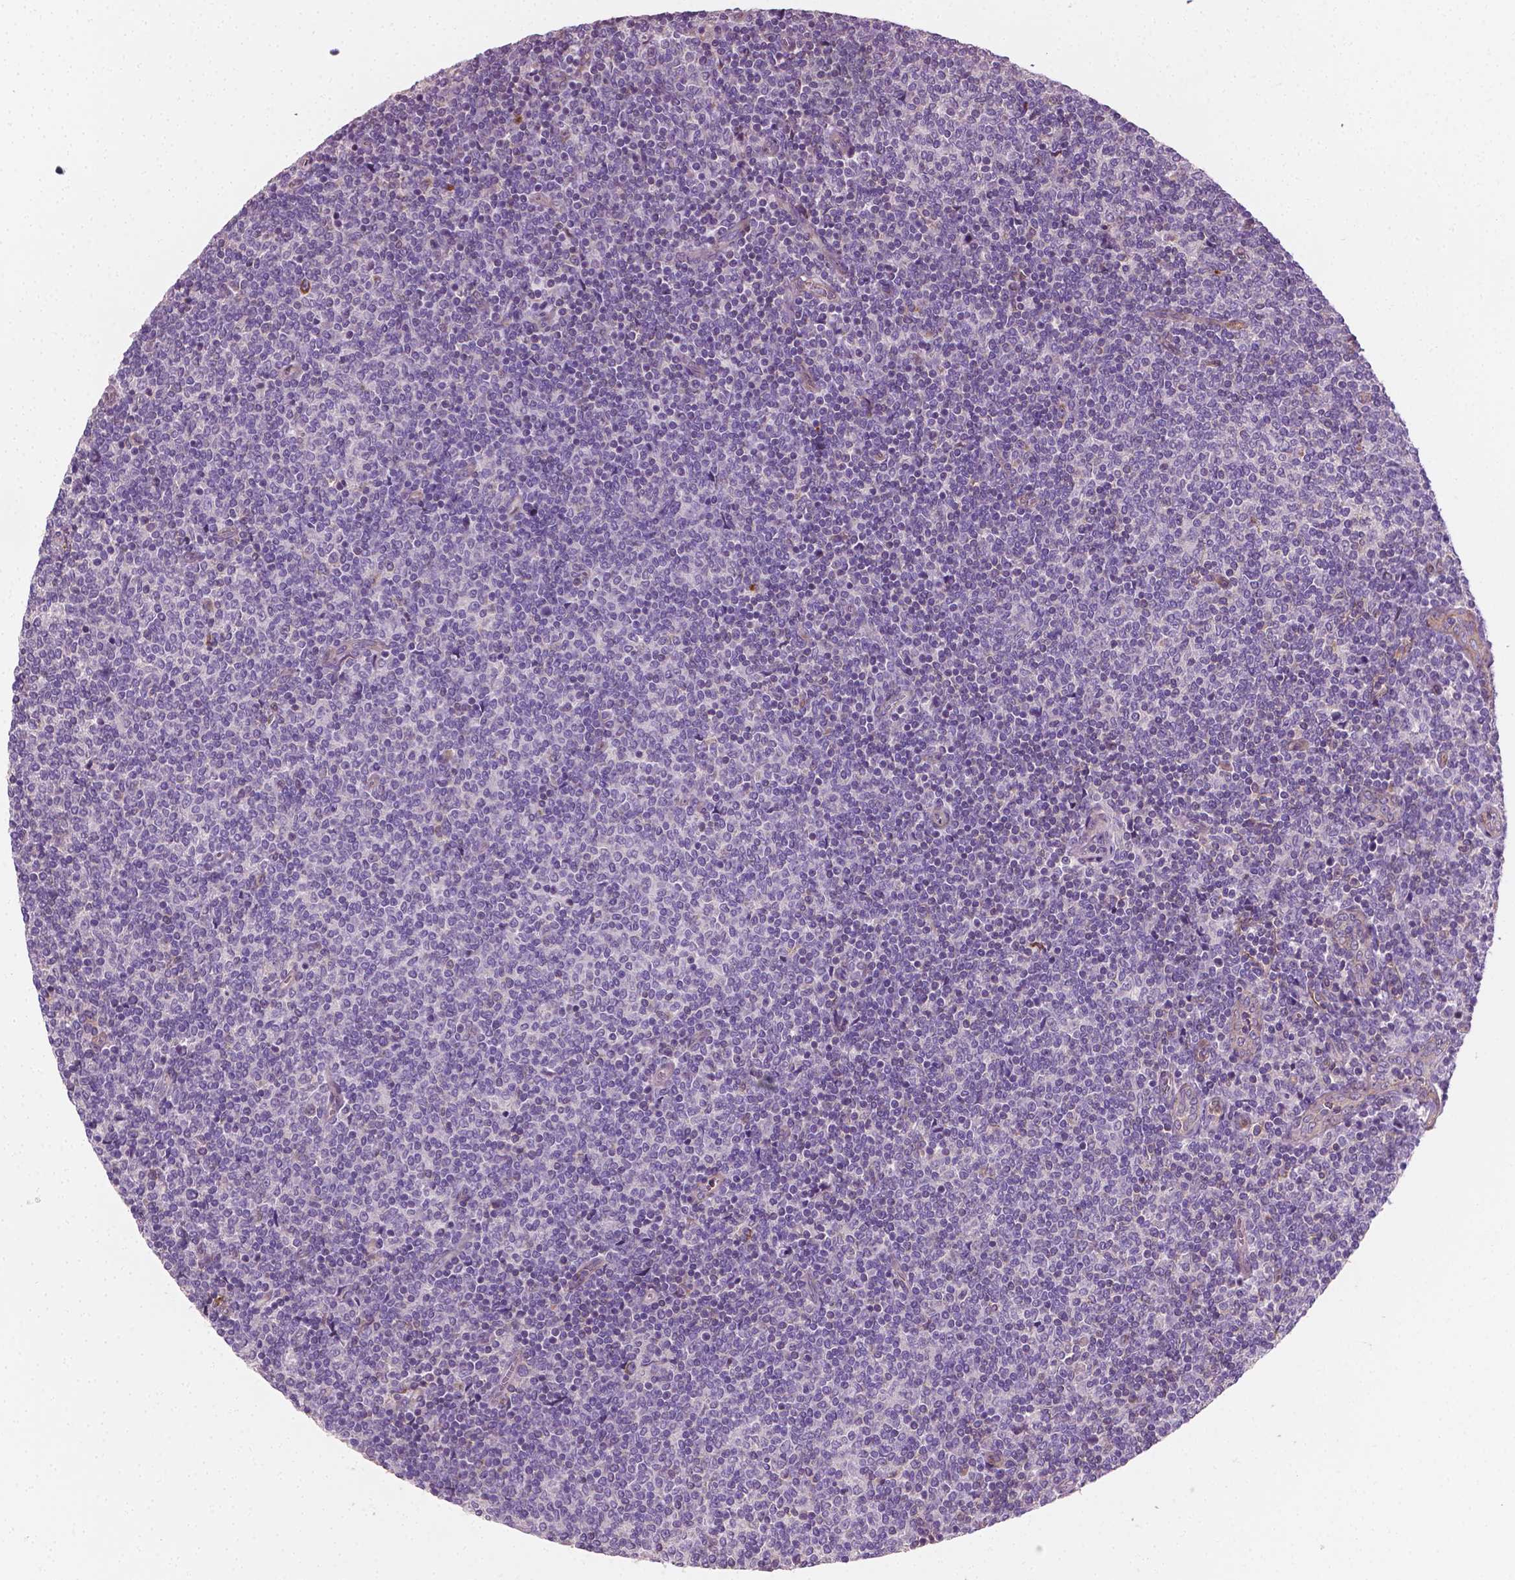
{"staining": {"intensity": "negative", "quantity": "none", "location": "none"}, "tissue": "lymphoma", "cell_type": "Tumor cells", "image_type": "cancer", "snomed": [{"axis": "morphology", "description": "Malignant lymphoma, non-Hodgkin's type, Low grade"}, {"axis": "topography", "description": "Lymph node"}], "caption": "IHC of lymphoma reveals no staining in tumor cells.", "gene": "PTX3", "patient": {"sex": "male", "age": 52}}